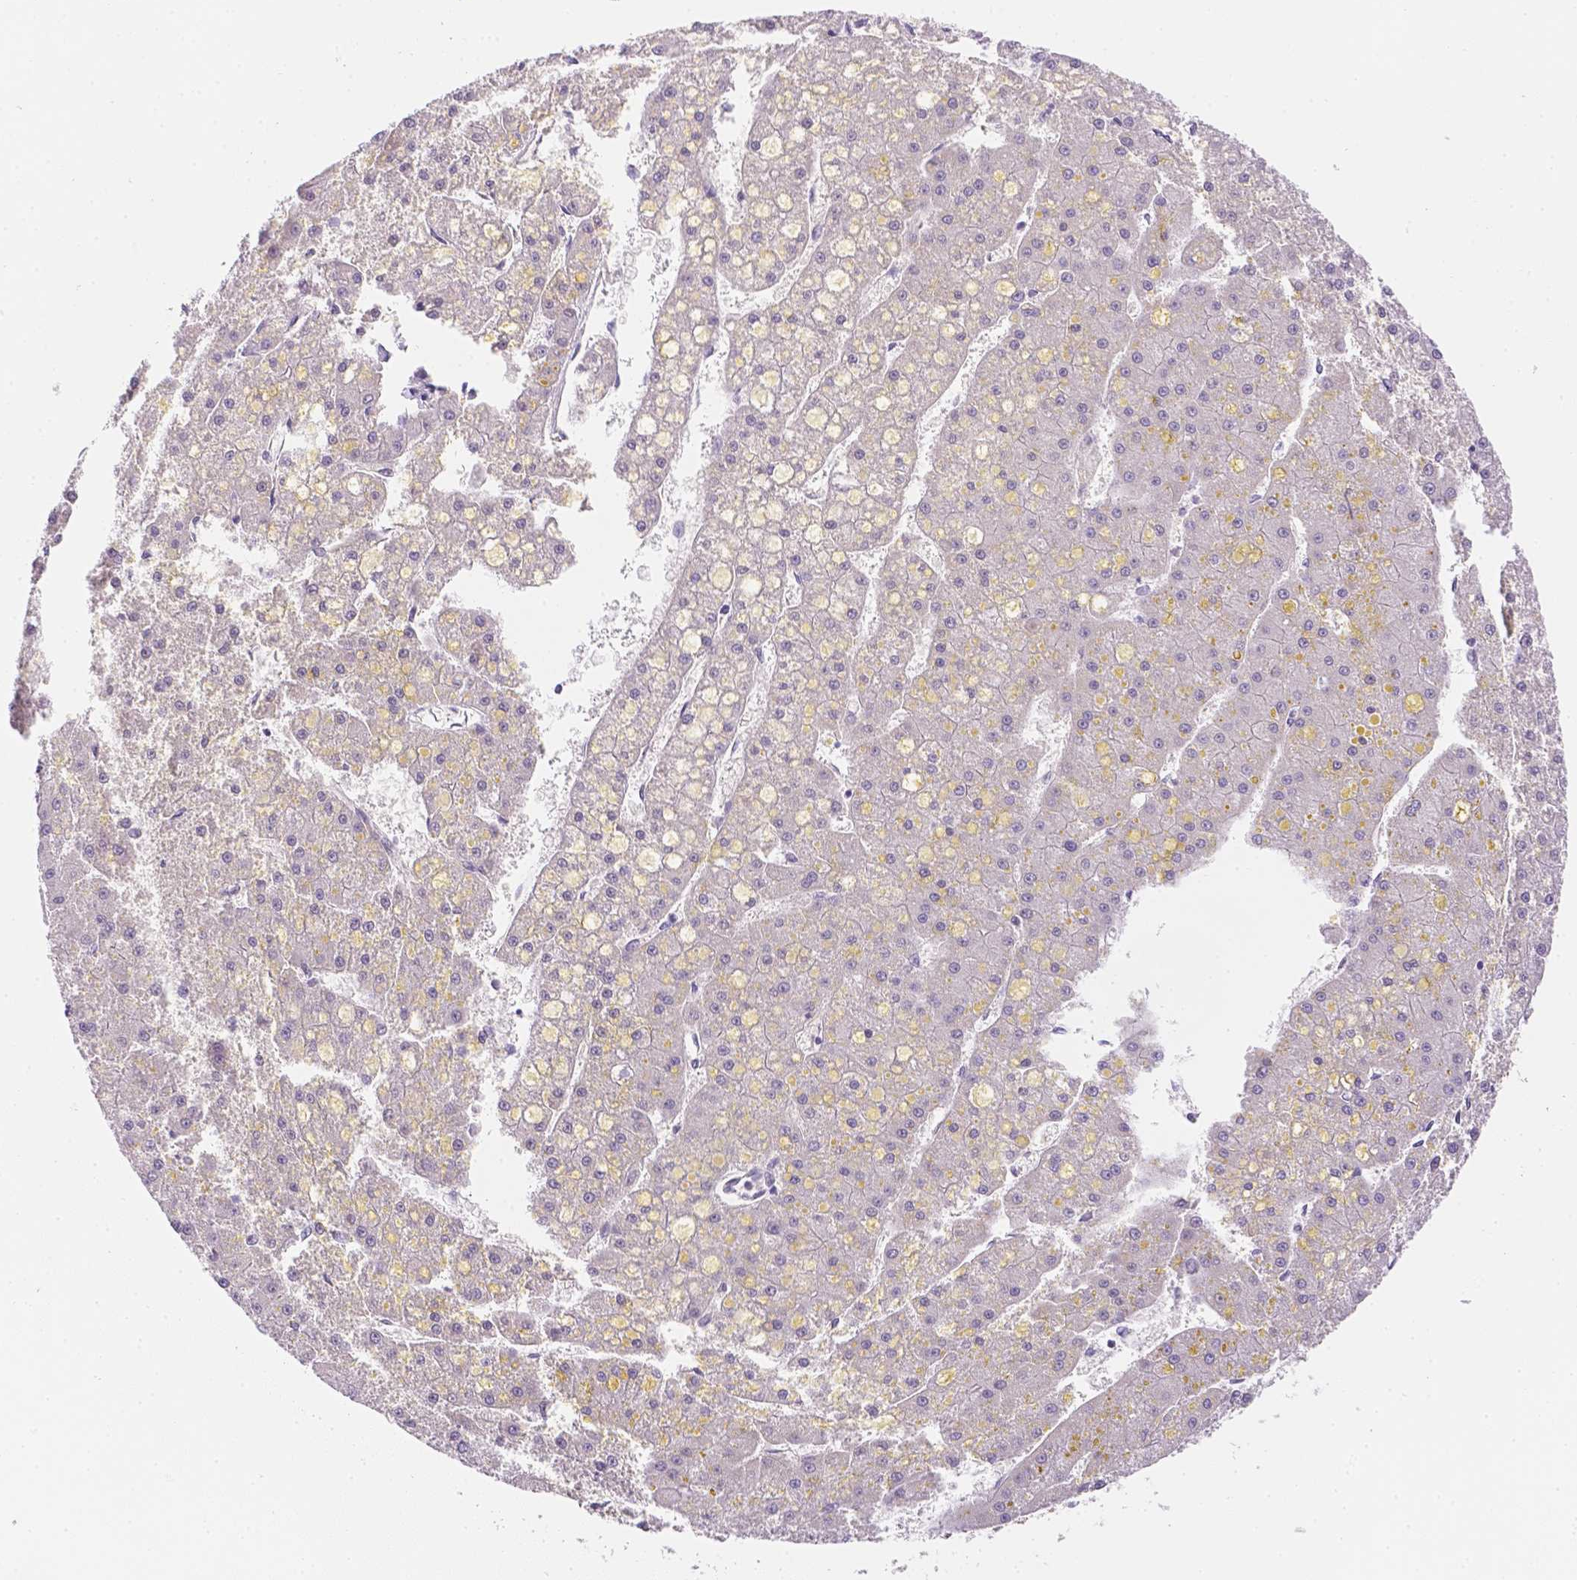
{"staining": {"intensity": "negative", "quantity": "none", "location": "none"}, "tissue": "liver cancer", "cell_type": "Tumor cells", "image_type": "cancer", "snomed": [{"axis": "morphology", "description": "Carcinoma, Hepatocellular, NOS"}, {"axis": "topography", "description": "Liver"}], "caption": "Tumor cells are negative for protein expression in human liver hepatocellular carcinoma.", "gene": "C10orf67", "patient": {"sex": "male", "age": 67}}